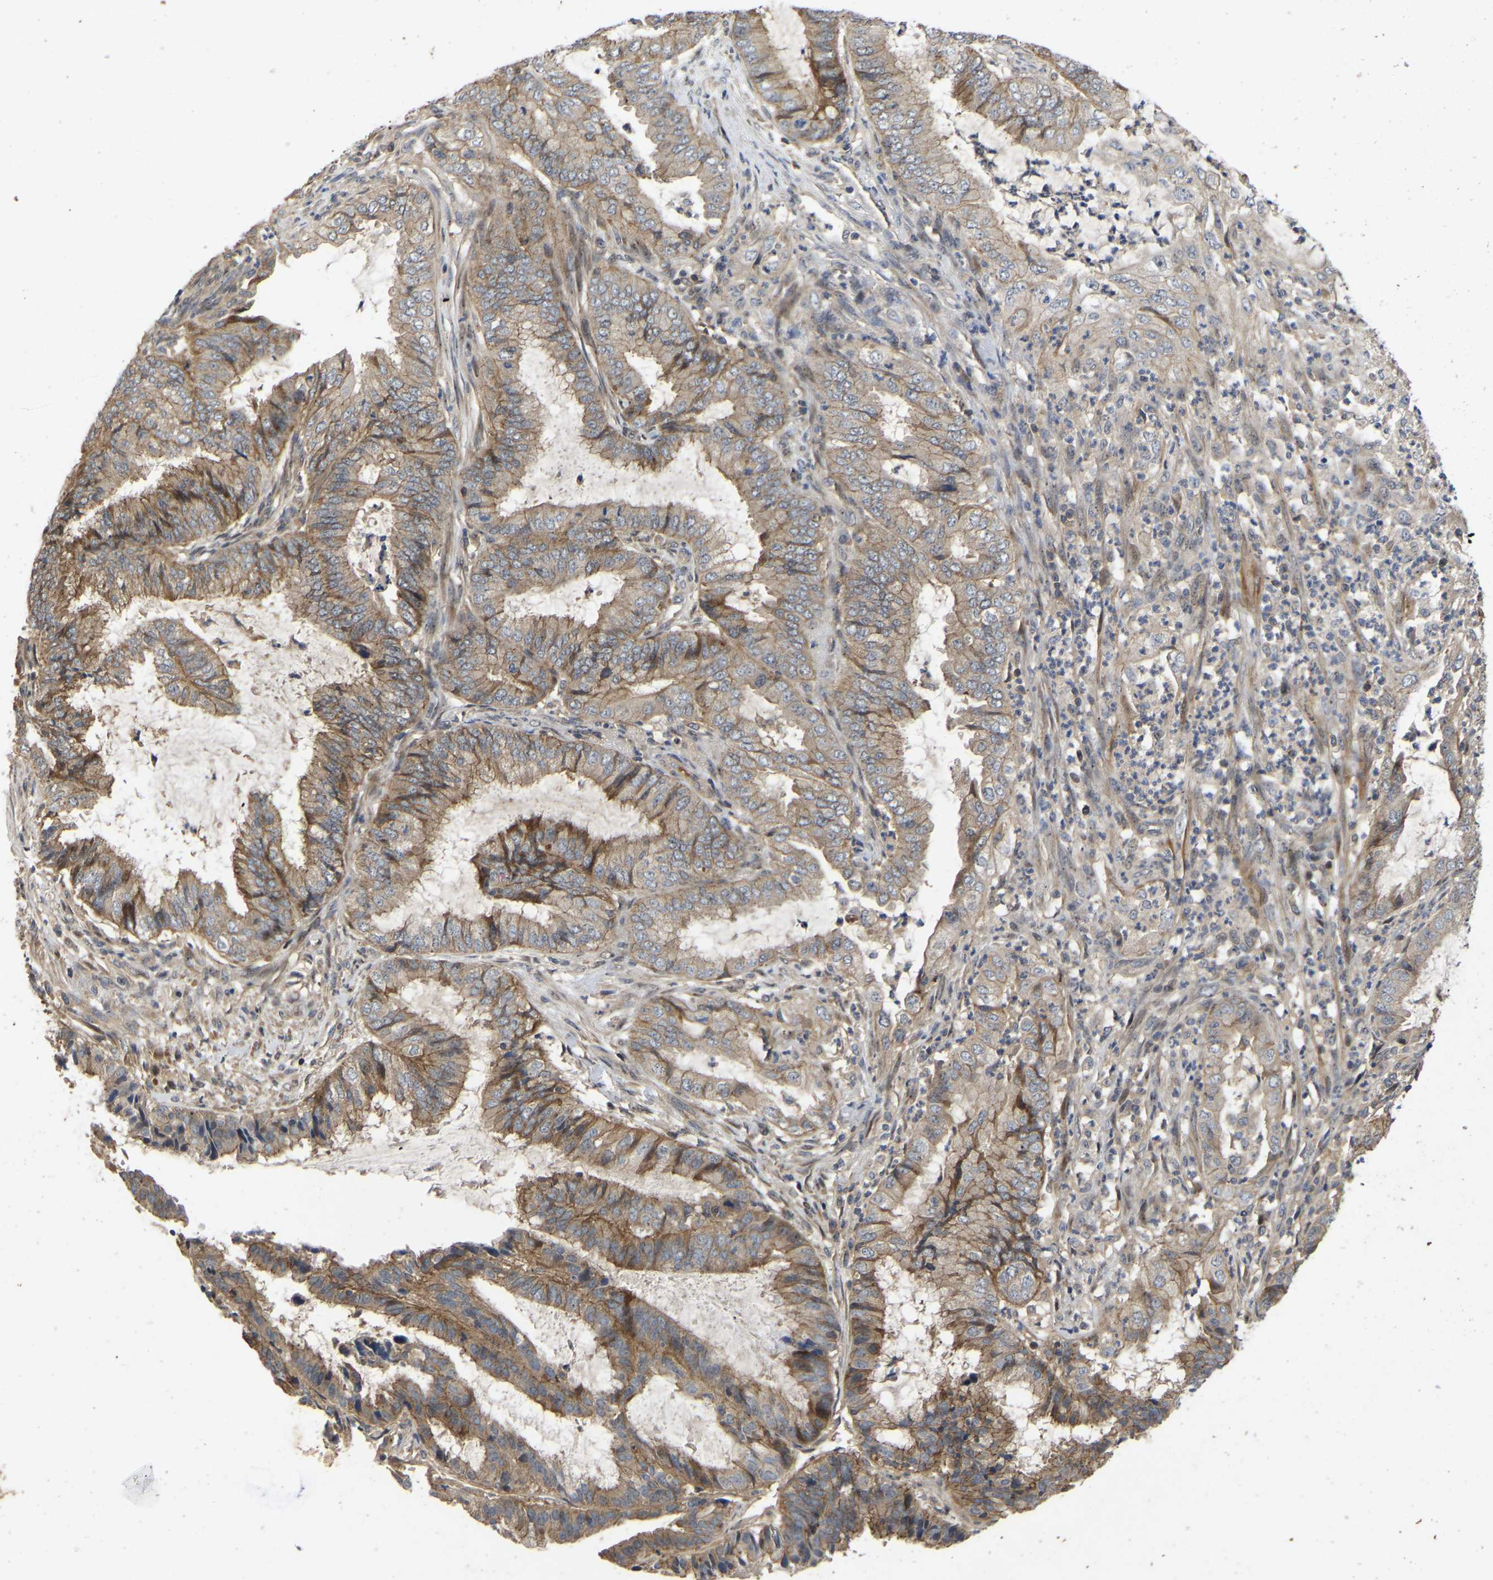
{"staining": {"intensity": "weak", "quantity": ">75%", "location": "cytoplasmic/membranous"}, "tissue": "endometrial cancer", "cell_type": "Tumor cells", "image_type": "cancer", "snomed": [{"axis": "morphology", "description": "Adenocarcinoma, NOS"}, {"axis": "topography", "description": "Endometrium"}], "caption": "Endometrial cancer tissue exhibits weak cytoplasmic/membranous expression in about >75% of tumor cells", "gene": "PRDM14", "patient": {"sex": "female", "age": 51}}